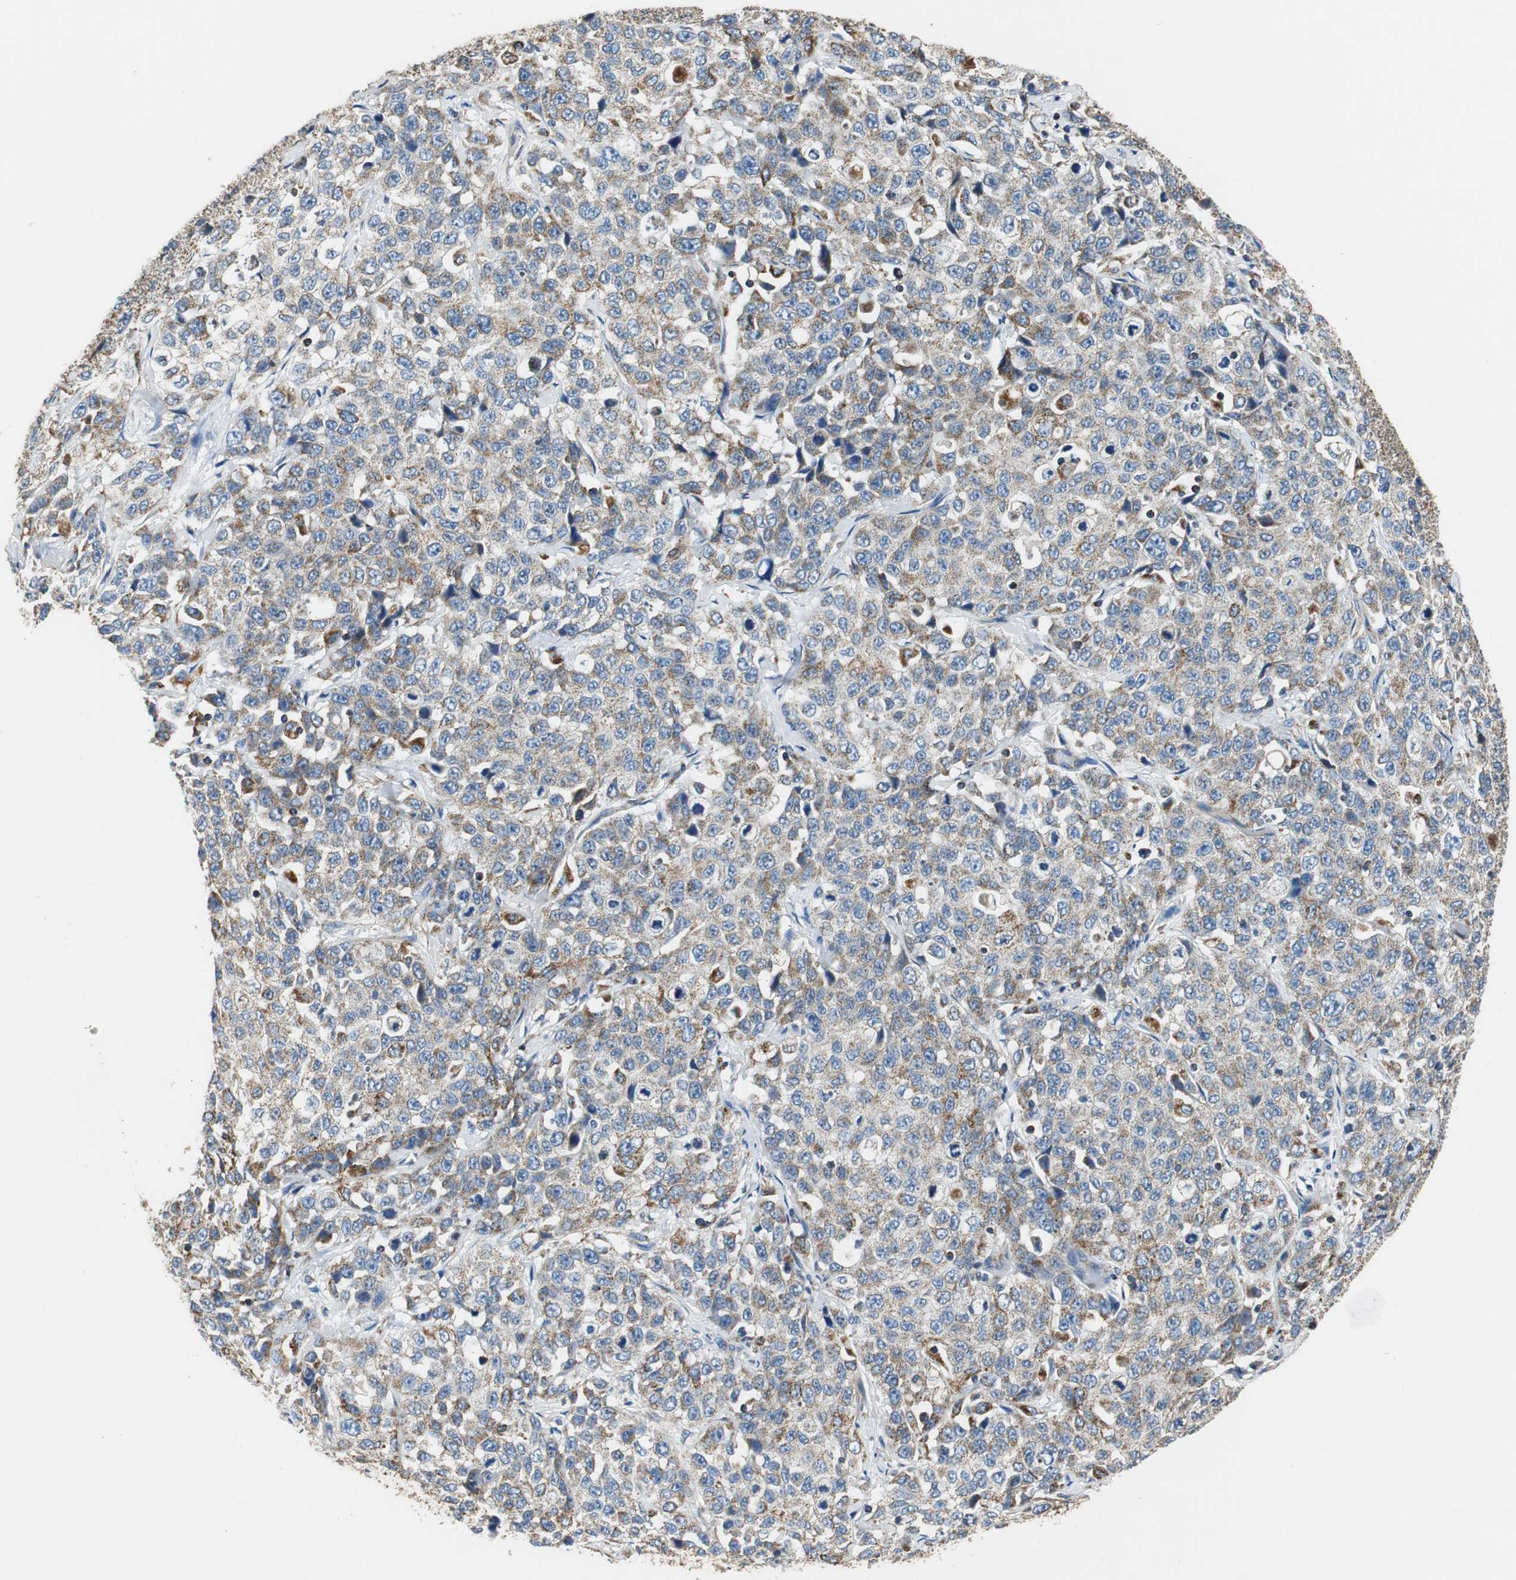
{"staining": {"intensity": "moderate", "quantity": ">75%", "location": "cytoplasmic/membranous"}, "tissue": "stomach cancer", "cell_type": "Tumor cells", "image_type": "cancer", "snomed": [{"axis": "morphology", "description": "Normal tissue, NOS"}, {"axis": "morphology", "description": "Adenocarcinoma, NOS"}, {"axis": "topography", "description": "Stomach"}], "caption": "Stomach adenocarcinoma was stained to show a protein in brown. There is medium levels of moderate cytoplasmic/membranous staining in approximately >75% of tumor cells.", "gene": "GSTK1", "patient": {"sex": "male", "age": 48}}